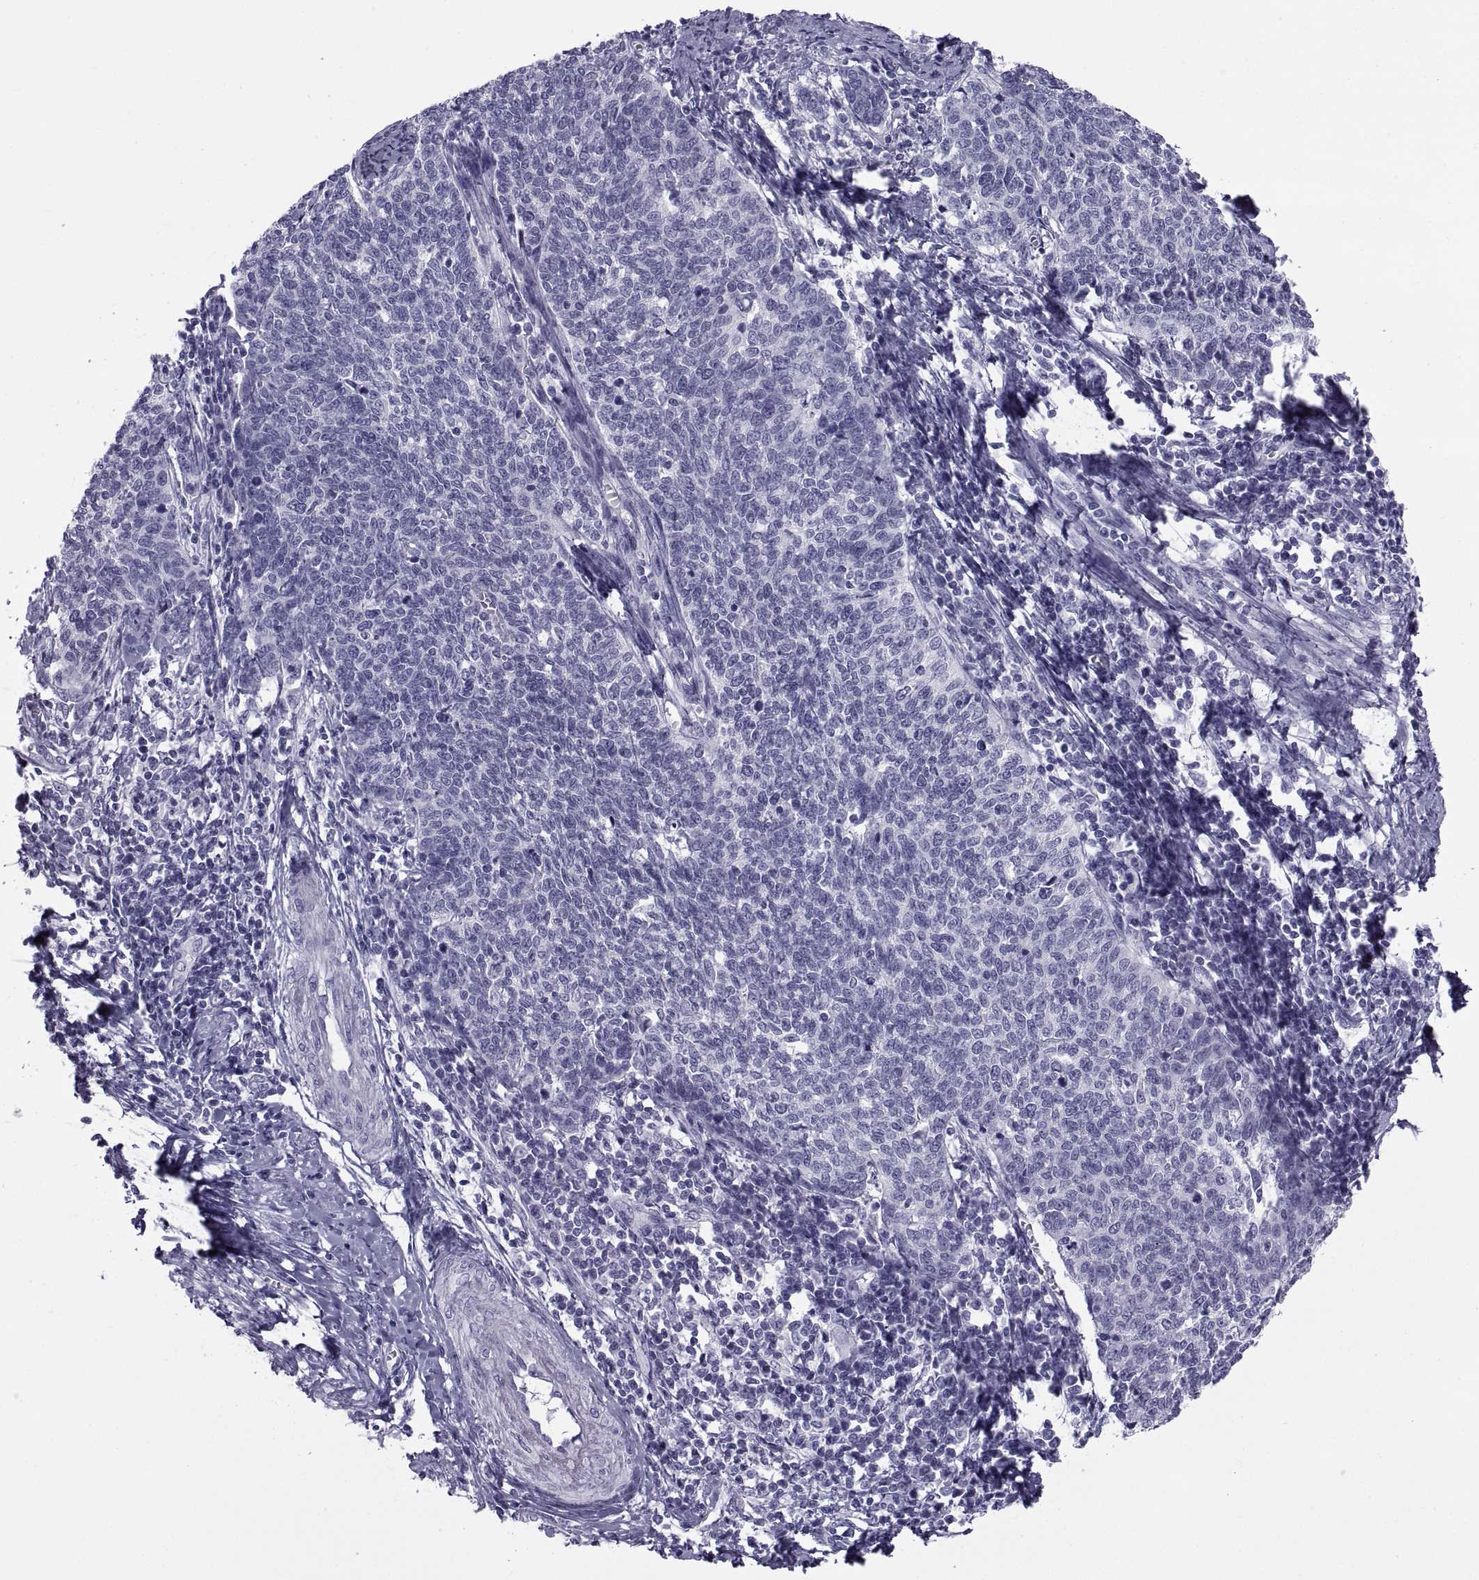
{"staining": {"intensity": "negative", "quantity": "none", "location": "none"}, "tissue": "cervical cancer", "cell_type": "Tumor cells", "image_type": "cancer", "snomed": [{"axis": "morphology", "description": "Squamous cell carcinoma, NOS"}, {"axis": "topography", "description": "Cervix"}], "caption": "This histopathology image is of cervical cancer stained with immunohistochemistry (IHC) to label a protein in brown with the nuclei are counter-stained blue. There is no staining in tumor cells.", "gene": "NPTX2", "patient": {"sex": "female", "age": 39}}